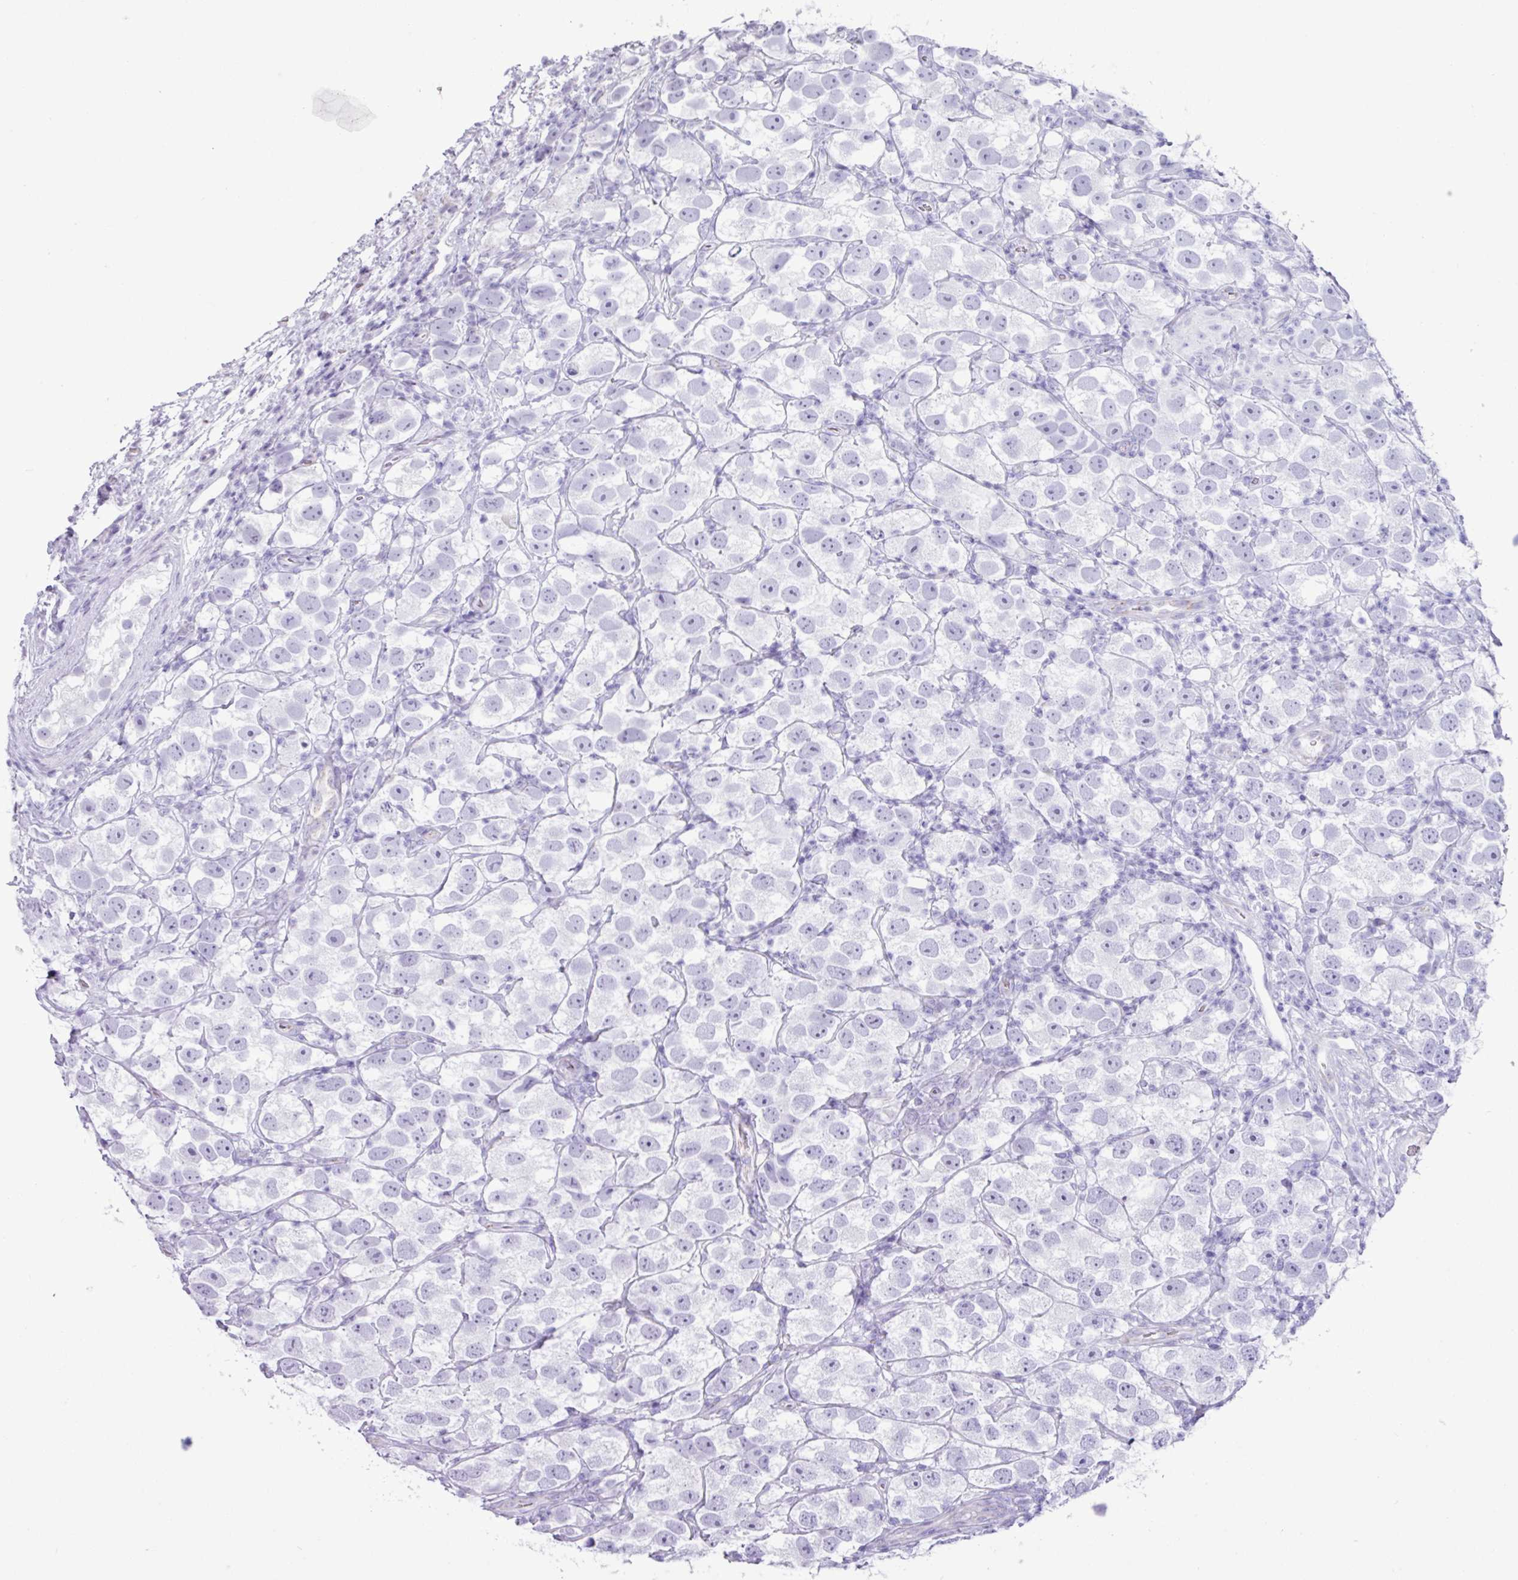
{"staining": {"intensity": "negative", "quantity": "none", "location": "none"}, "tissue": "testis cancer", "cell_type": "Tumor cells", "image_type": "cancer", "snomed": [{"axis": "morphology", "description": "Seminoma, NOS"}, {"axis": "topography", "description": "Testis"}], "caption": "Protein analysis of seminoma (testis) shows no significant positivity in tumor cells. (DAB IHC with hematoxylin counter stain).", "gene": "CKMT2", "patient": {"sex": "male", "age": 26}}